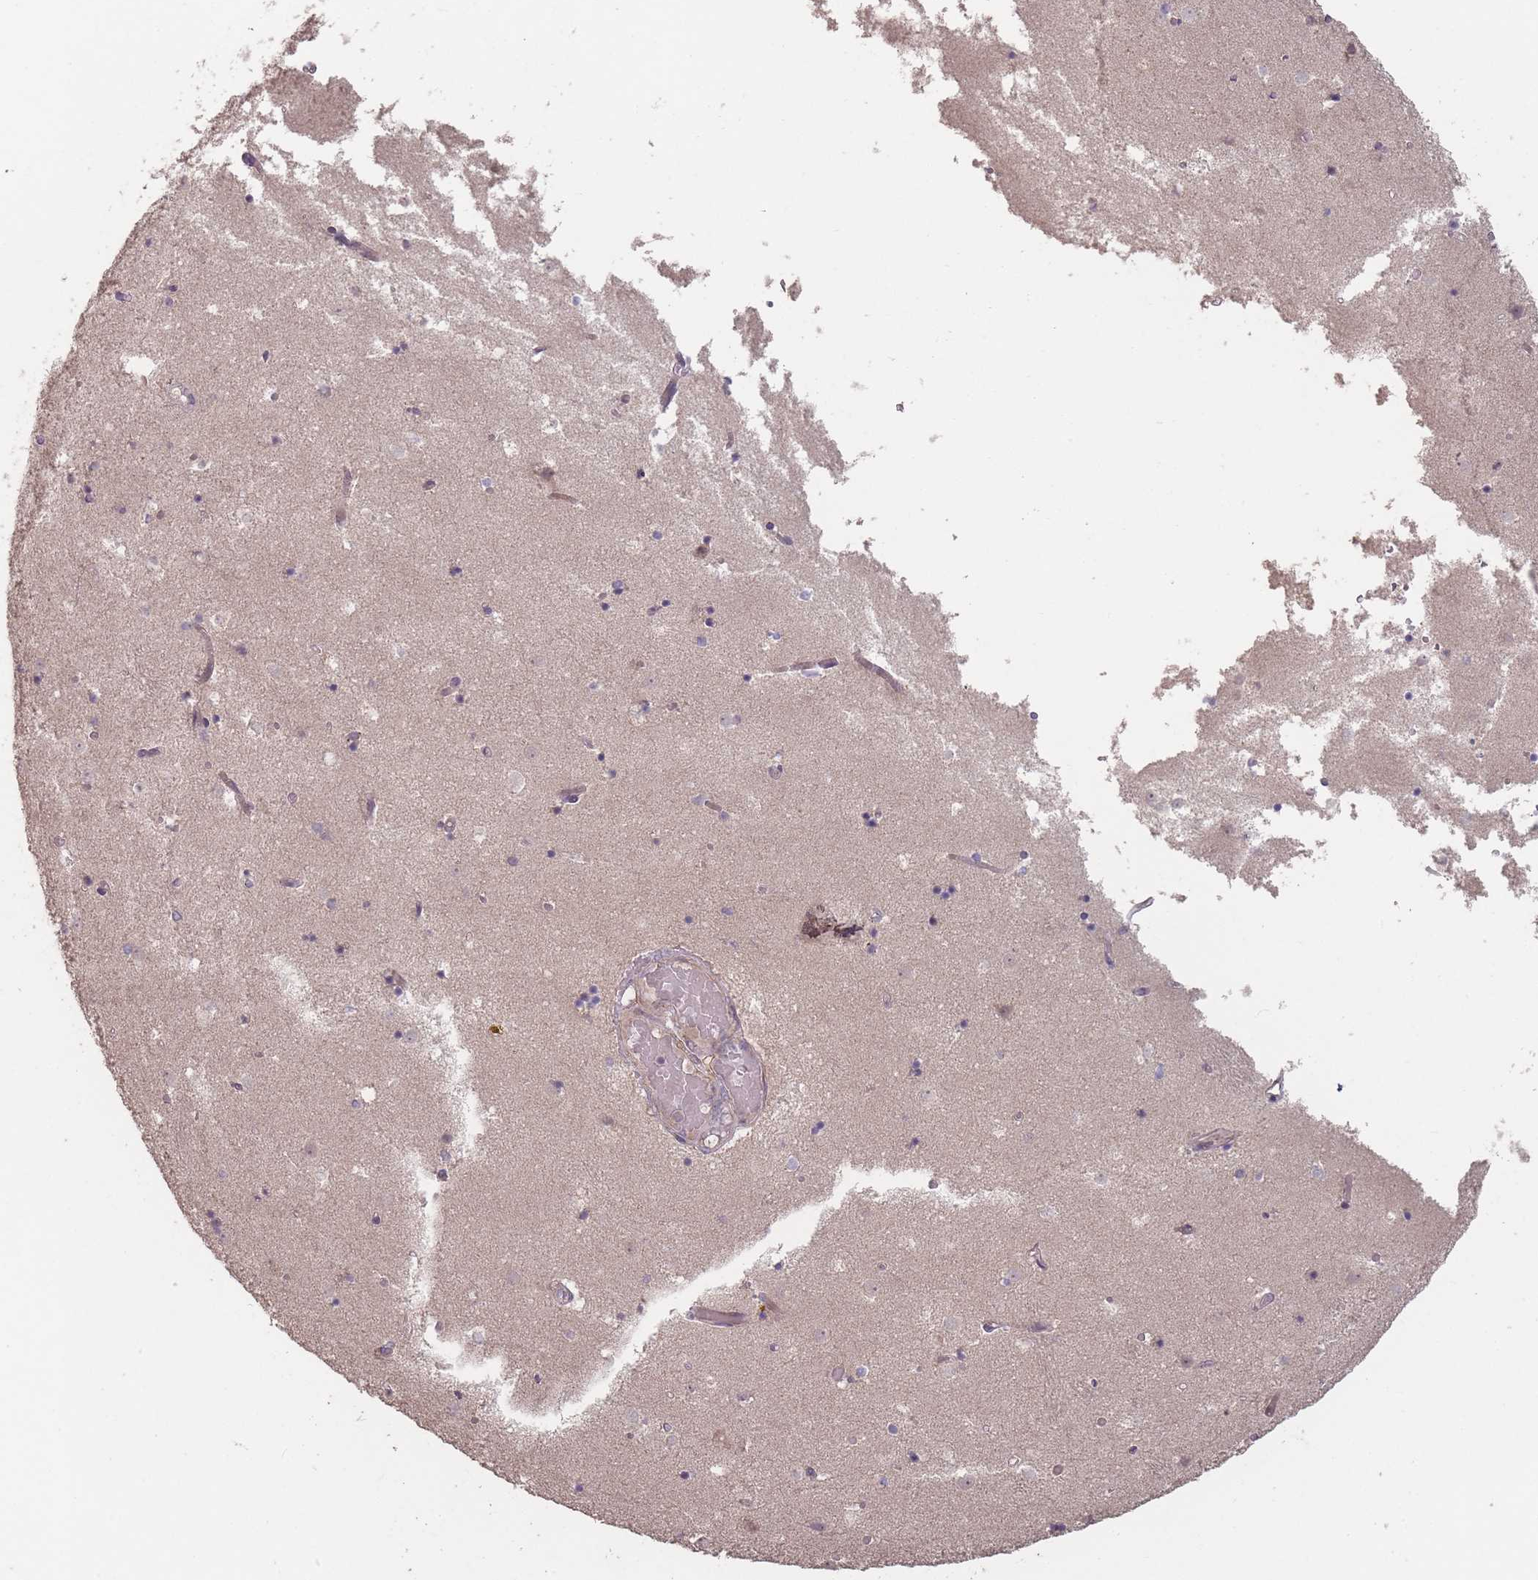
{"staining": {"intensity": "negative", "quantity": "none", "location": "none"}, "tissue": "caudate", "cell_type": "Glial cells", "image_type": "normal", "snomed": [{"axis": "morphology", "description": "Normal tissue, NOS"}, {"axis": "topography", "description": "Lateral ventricle wall"}], "caption": "DAB (3,3'-diaminobenzidine) immunohistochemical staining of unremarkable human caudate shows no significant expression in glial cells. (DAB immunohistochemistry (IHC) with hematoxylin counter stain).", "gene": "ERCC6L", "patient": {"sex": "female", "age": 52}}